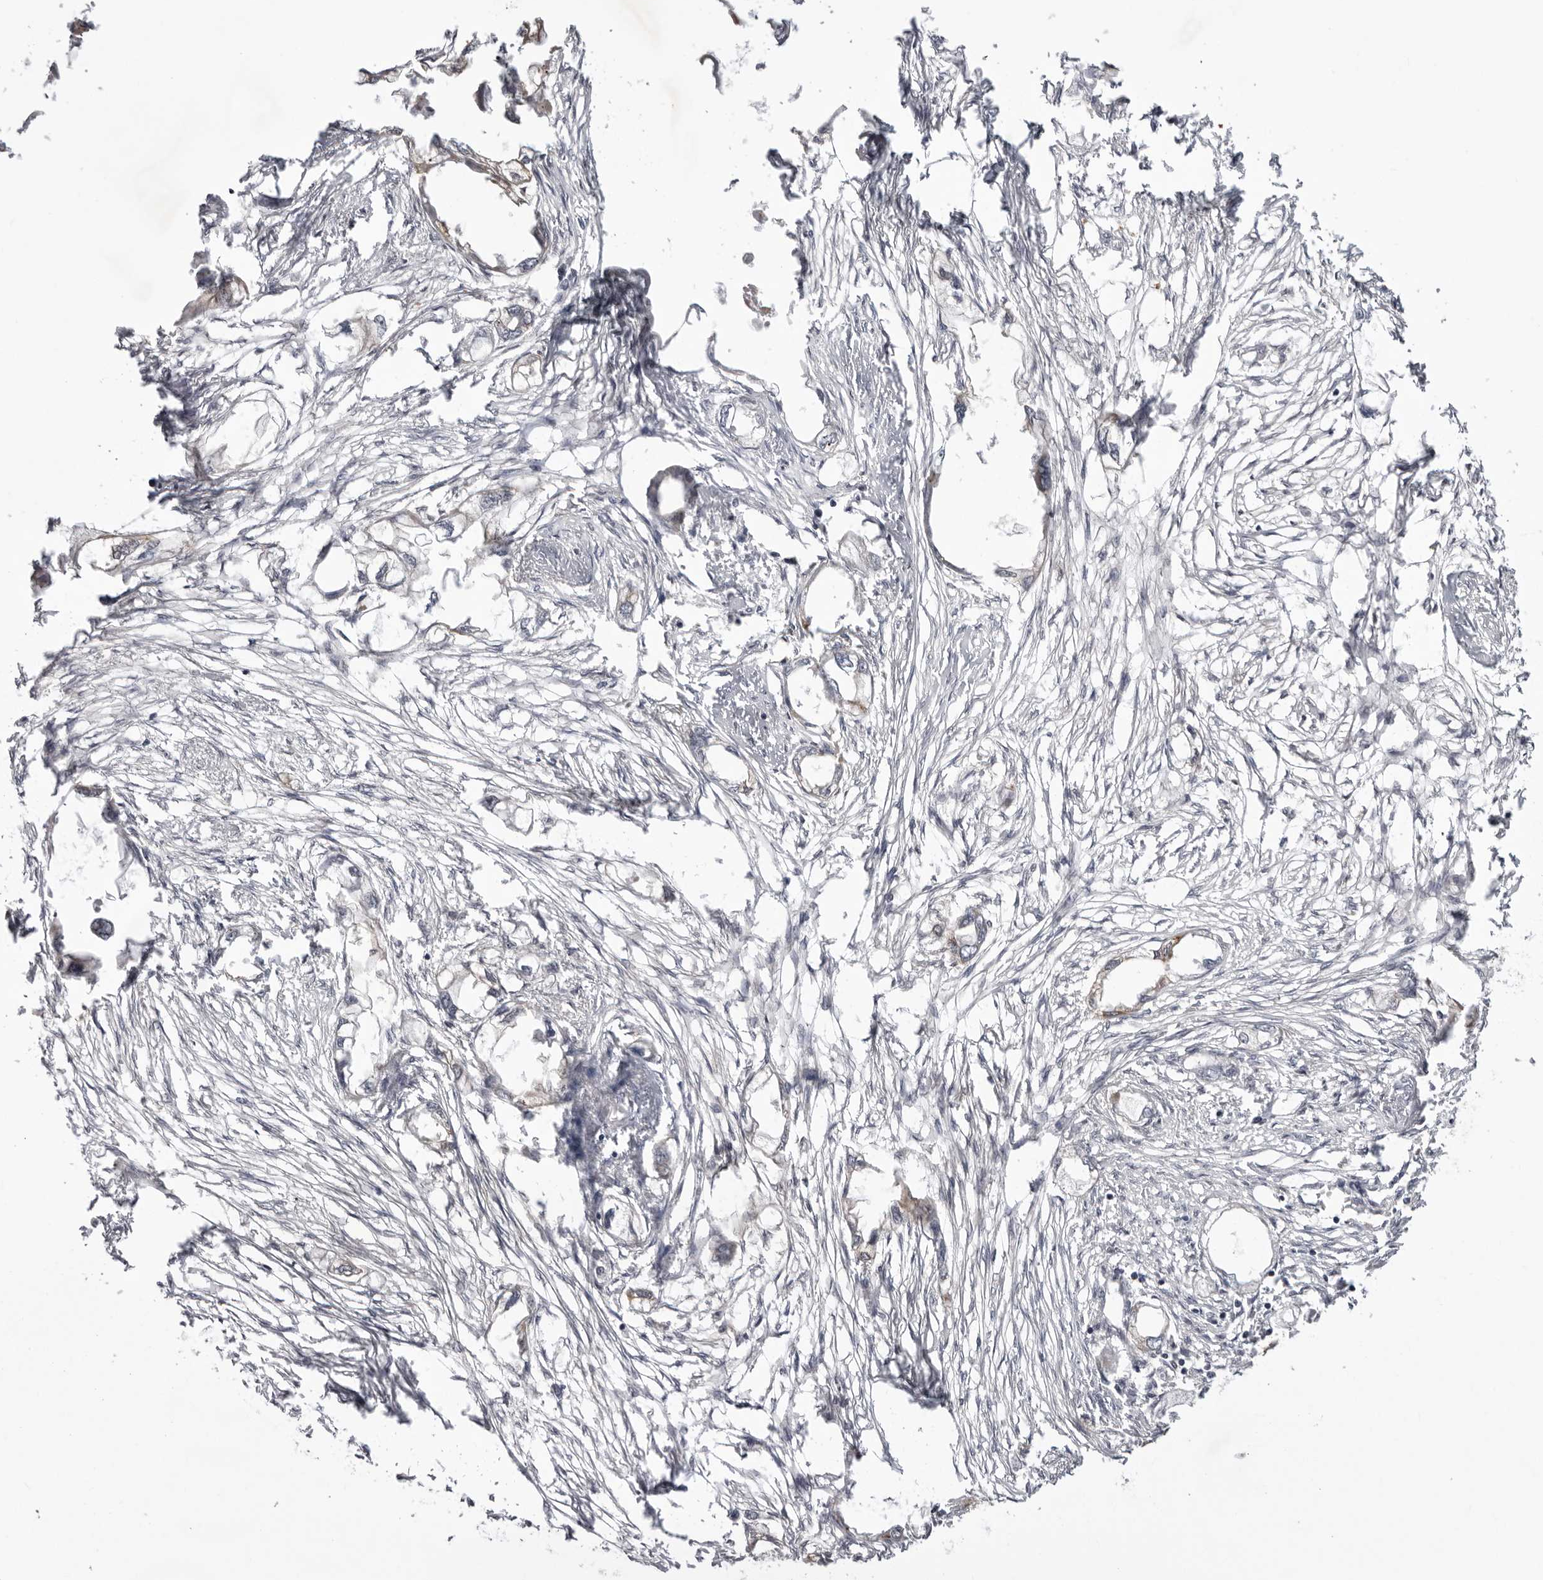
{"staining": {"intensity": "negative", "quantity": "none", "location": "none"}, "tissue": "endometrial cancer", "cell_type": "Tumor cells", "image_type": "cancer", "snomed": [{"axis": "morphology", "description": "Adenocarcinoma, NOS"}, {"axis": "morphology", "description": "Adenocarcinoma, metastatic, NOS"}, {"axis": "topography", "description": "Adipose tissue"}, {"axis": "topography", "description": "Endometrium"}], "caption": "A micrograph of human endometrial adenocarcinoma is negative for staining in tumor cells.", "gene": "USP43", "patient": {"sex": "female", "age": 67}}